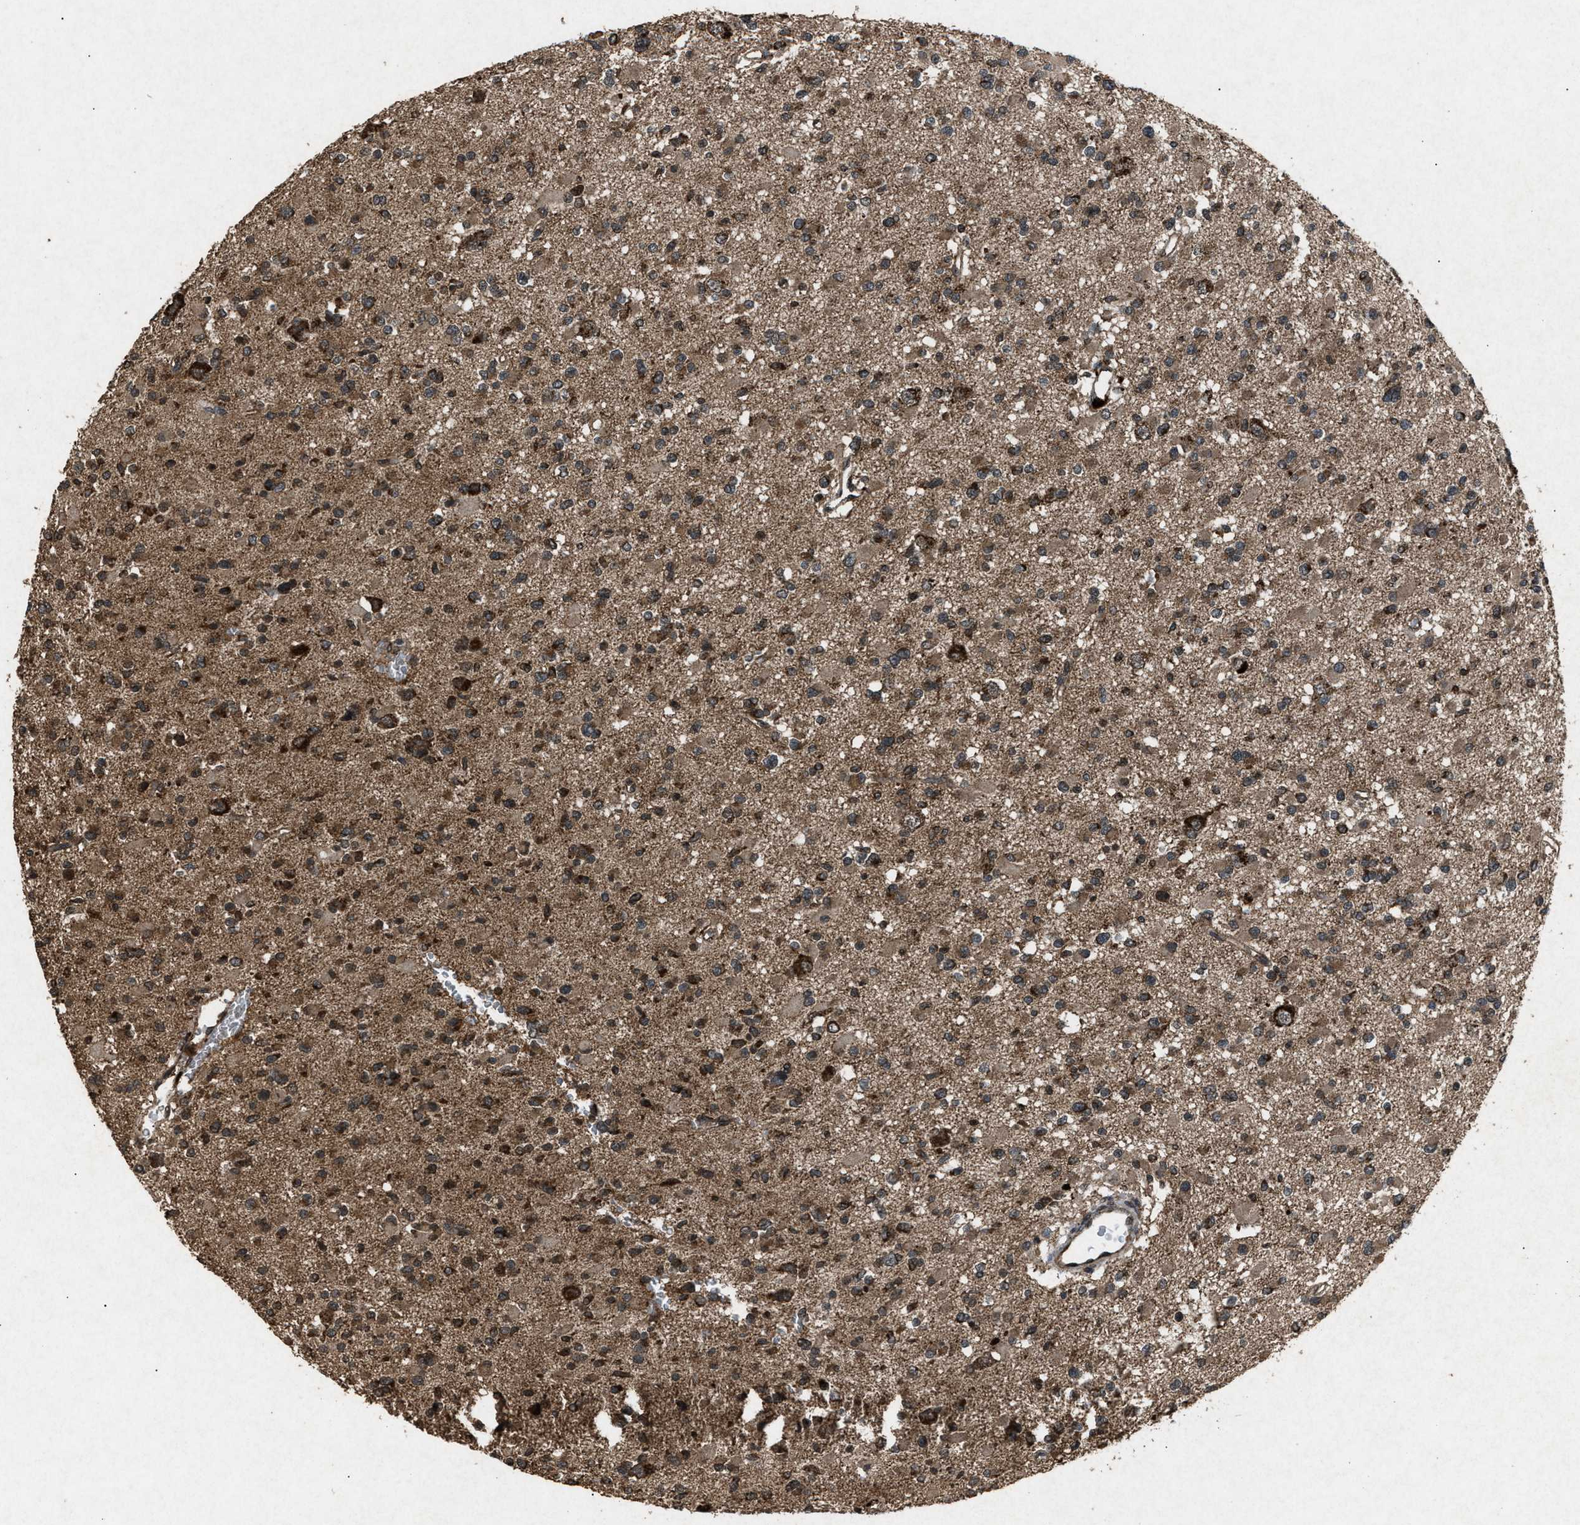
{"staining": {"intensity": "moderate", "quantity": ">75%", "location": "cytoplasmic/membranous"}, "tissue": "glioma", "cell_type": "Tumor cells", "image_type": "cancer", "snomed": [{"axis": "morphology", "description": "Glioma, malignant, Low grade"}, {"axis": "topography", "description": "Brain"}], "caption": "Approximately >75% of tumor cells in human glioma exhibit moderate cytoplasmic/membranous protein staining as visualized by brown immunohistochemical staining.", "gene": "OAS1", "patient": {"sex": "female", "age": 22}}